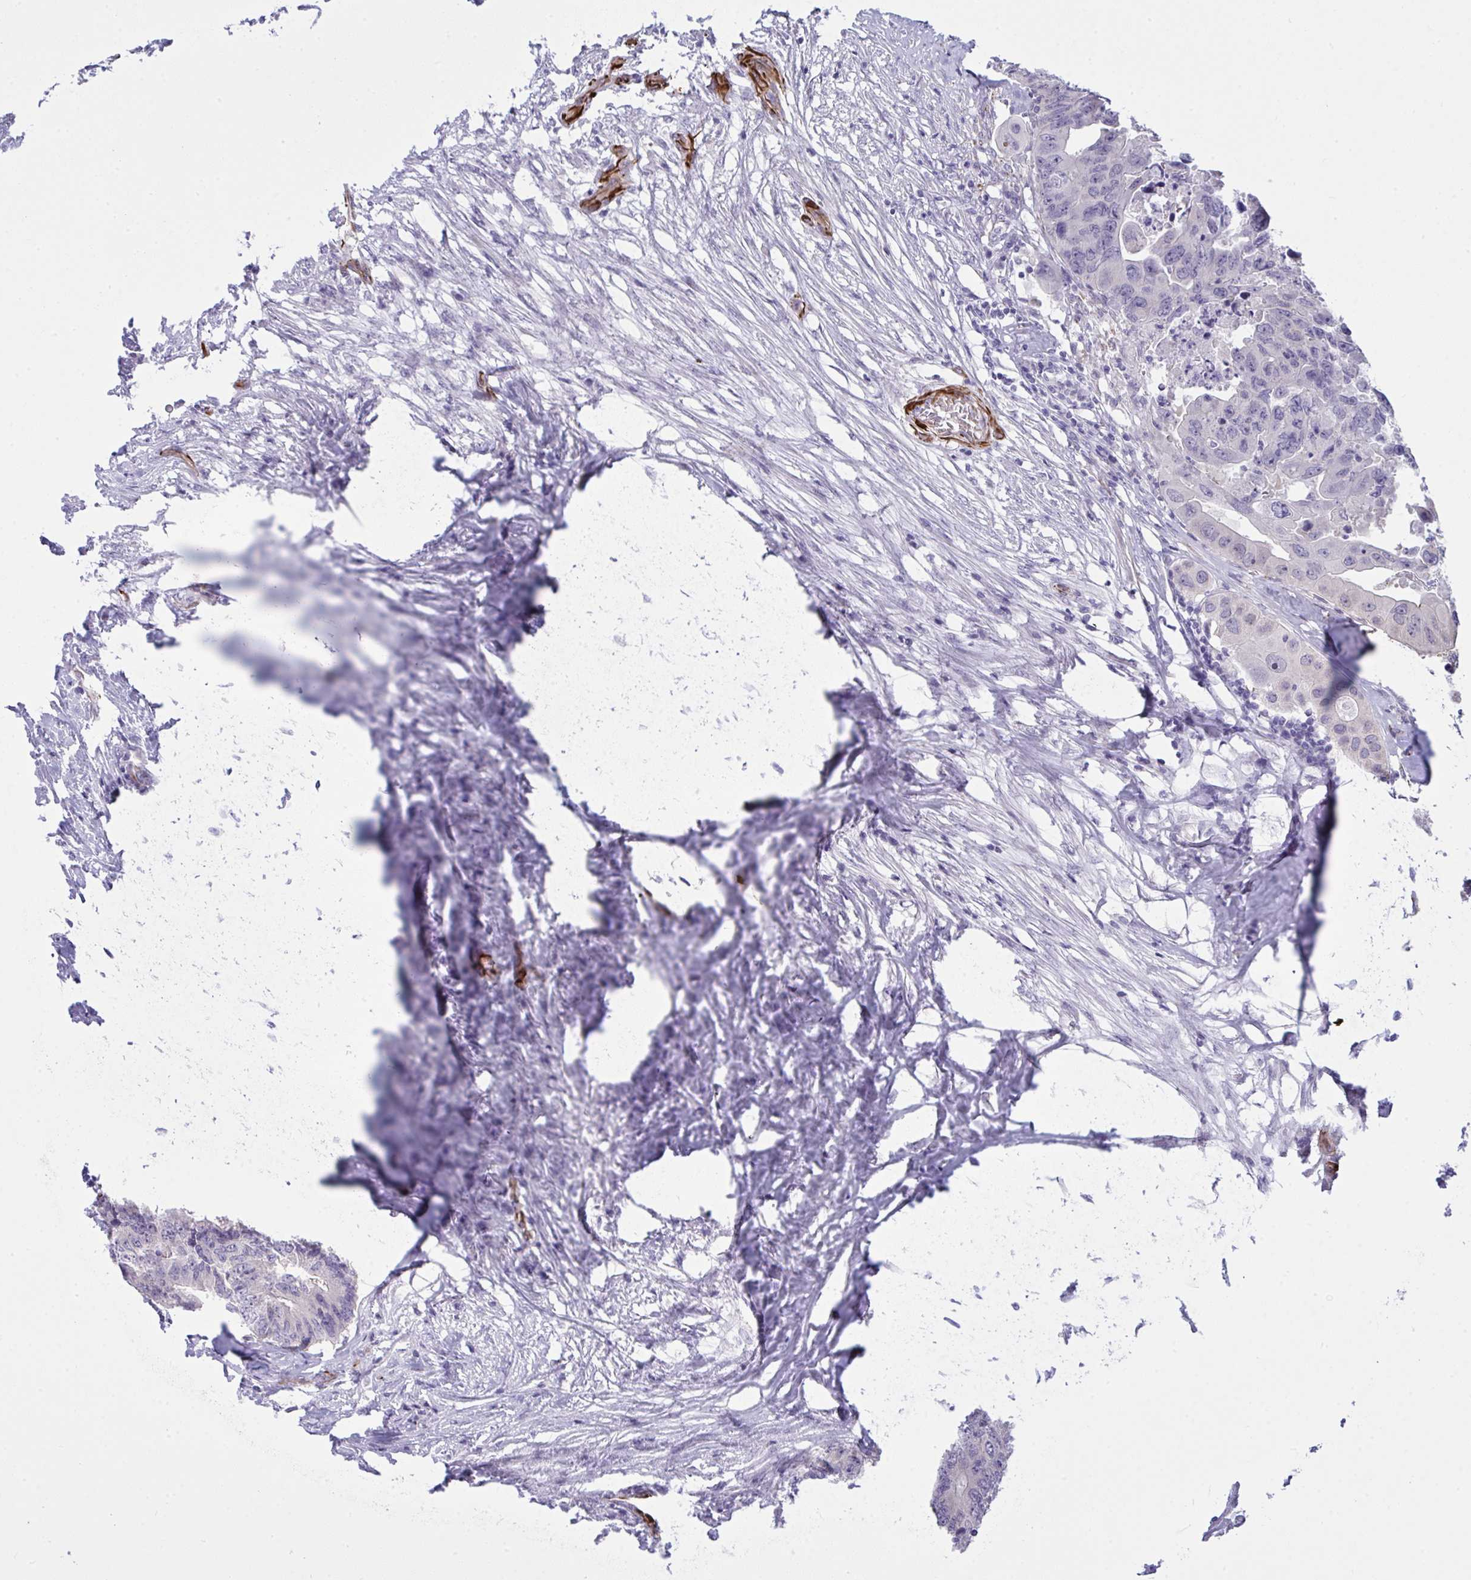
{"staining": {"intensity": "negative", "quantity": "none", "location": "none"}, "tissue": "colorectal cancer", "cell_type": "Tumor cells", "image_type": "cancer", "snomed": [{"axis": "morphology", "description": "Adenocarcinoma, NOS"}, {"axis": "topography", "description": "Colon"}], "caption": "A photomicrograph of human colorectal adenocarcinoma is negative for staining in tumor cells.", "gene": "SLC35B1", "patient": {"sex": "male", "age": 71}}